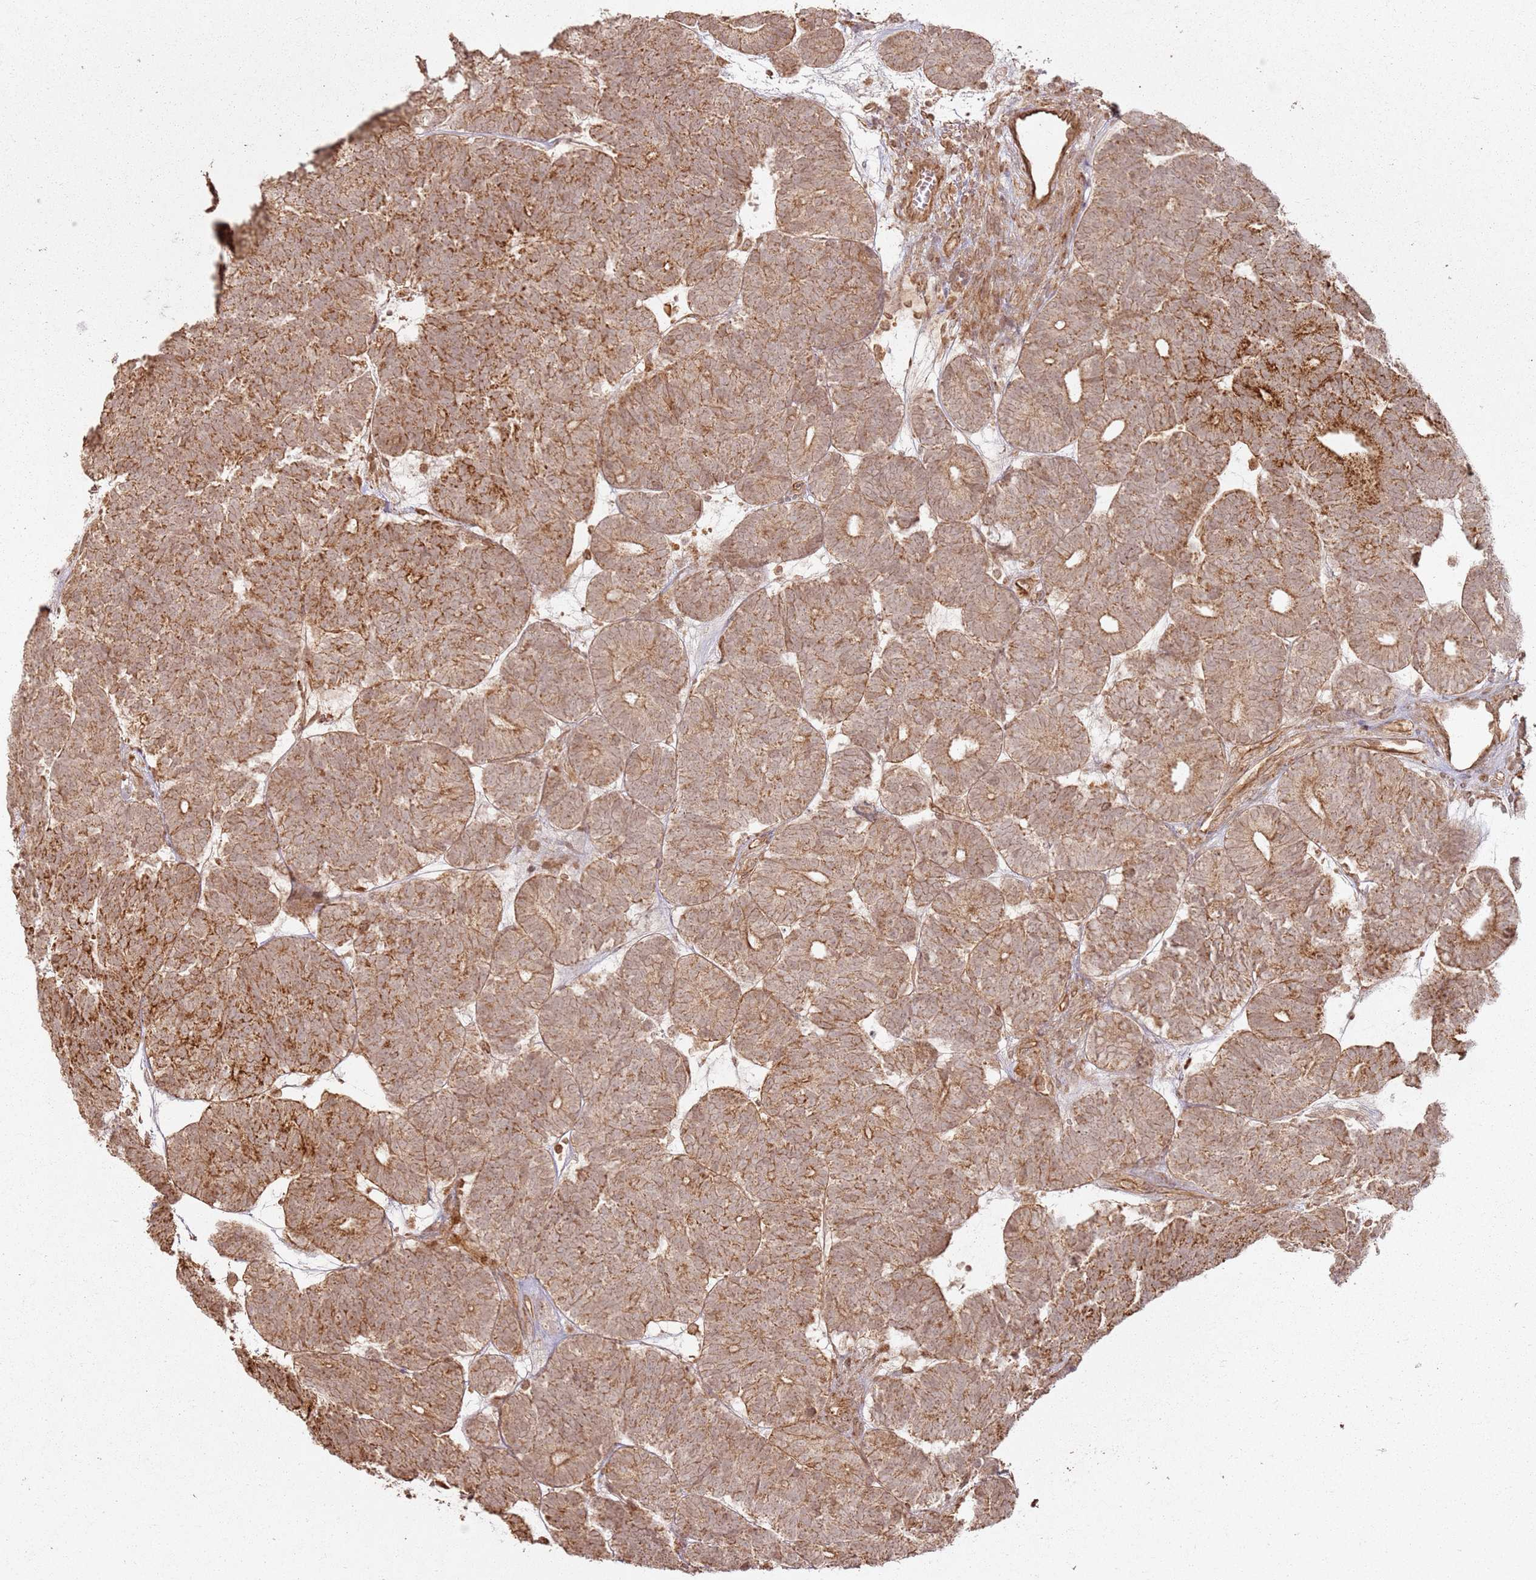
{"staining": {"intensity": "moderate", "quantity": ">75%", "location": "cytoplasmic/membranous"}, "tissue": "head and neck cancer", "cell_type": "Tumor cells", "image_type": "cancer", "snomed": [{"axis": "morphology", "description": "Adenocarcinoma, NOS"}, {"axis": "topography", "description": "Head-Neck"}], "caption": "Immunohistochemical staining of human head and neck cancer (adenocarcinoma) exhibits moderate cytoplasmic/membranous protein positivity in approximately >75% of tumor cells.", "gene": "ZNF776", "patient": {"sex": "female", "age": 81}}